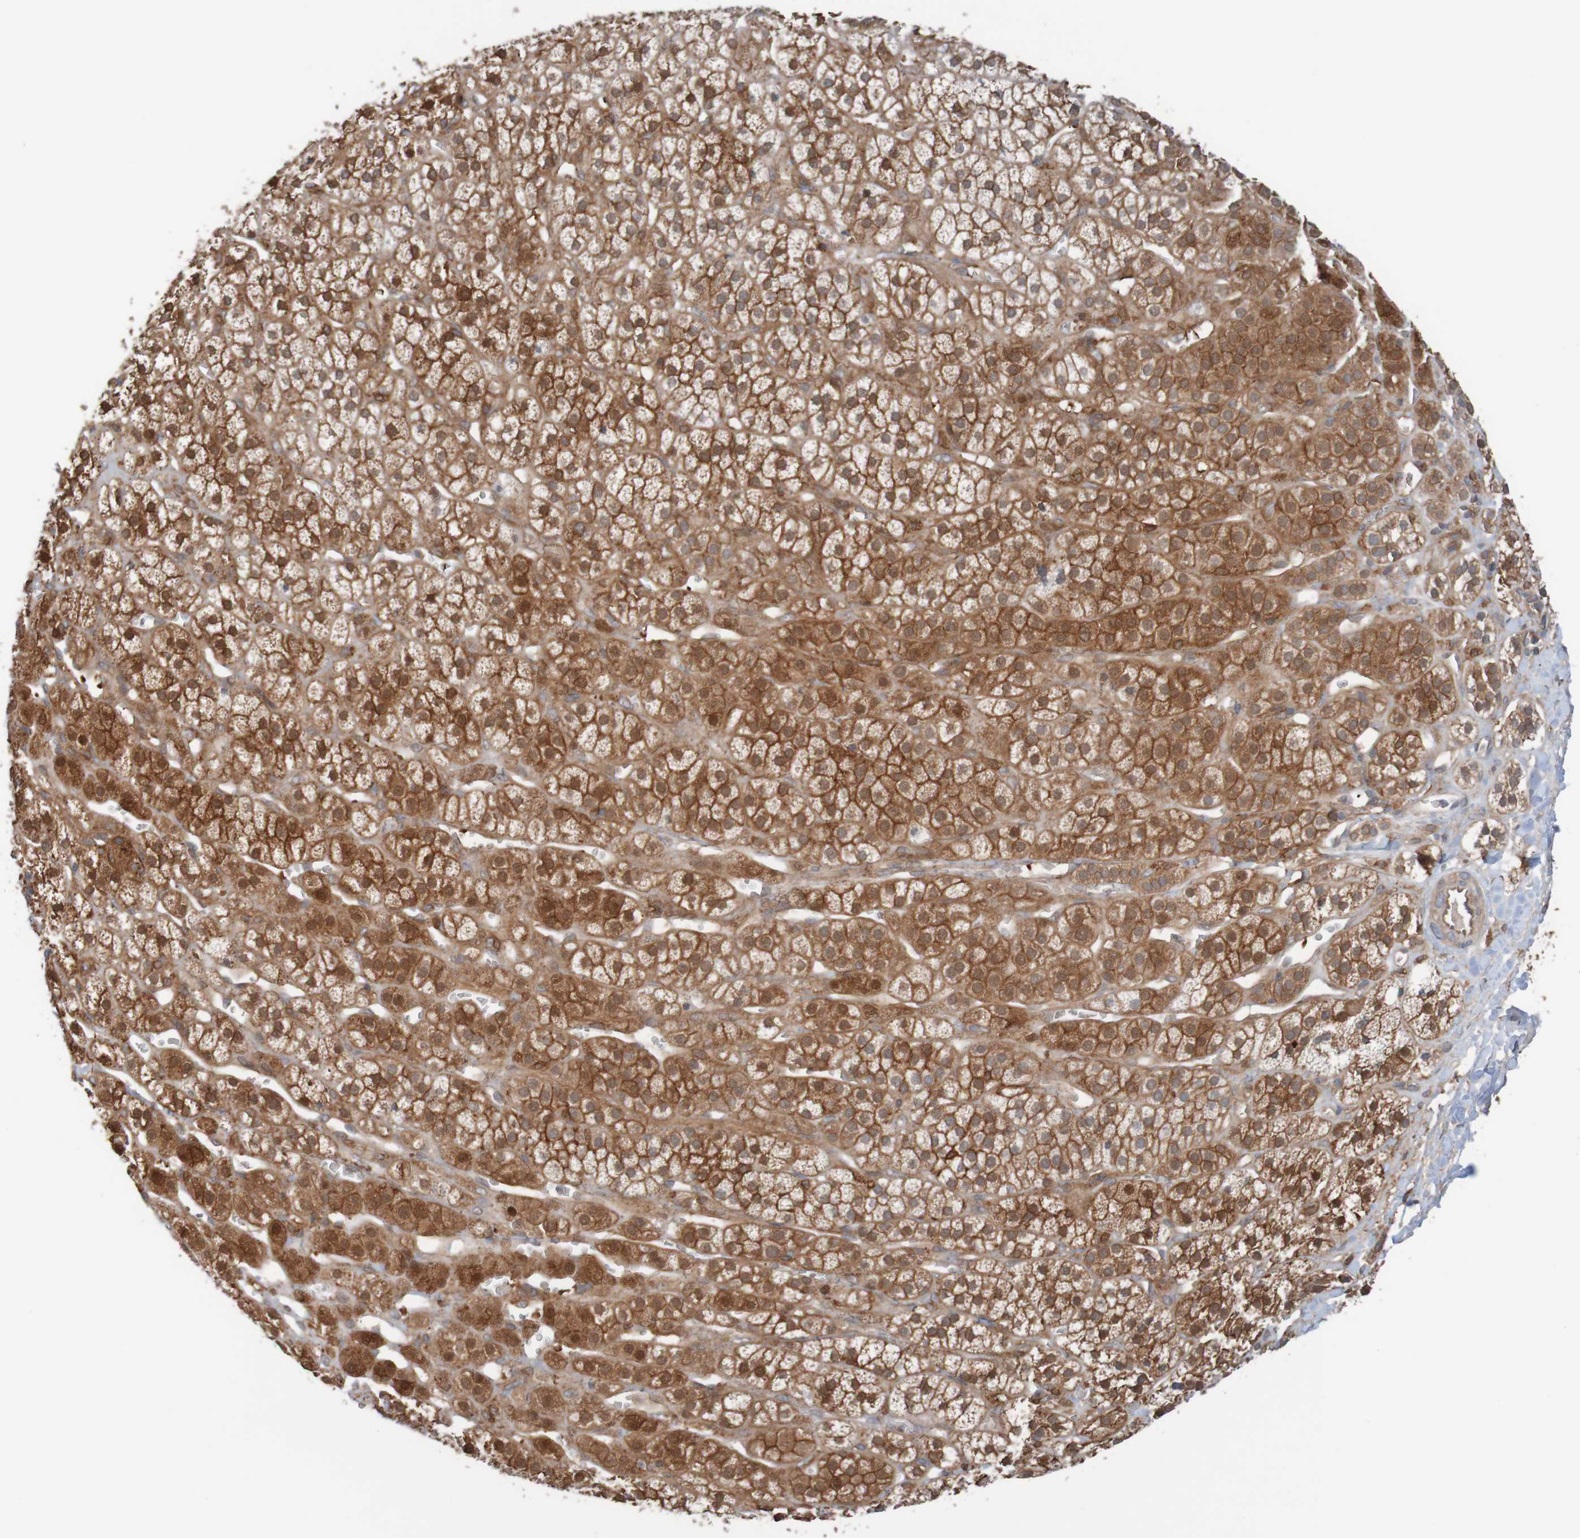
{"staining": {"intensity": "moderate", "quantity": ">75%", "location": "cytoplasmic/membranous"}, "tissue": "adrenal gland", "cell_type": "Glandular cells", "image_type": "normal", "snomed": [{"axis": "morphology", "description": "Normal tissue, NOS"}, {"axis": "topography", "description": "Adrenal gland"}], "caption": "This histopathology image displays IHC staining of benign adrenal gland, with medium moderate cytoplasmic/membranous staining in about >75% of glandular cells.", "gene": "ARHGEF11", "patient": {"sex": "male", "age": 56}}